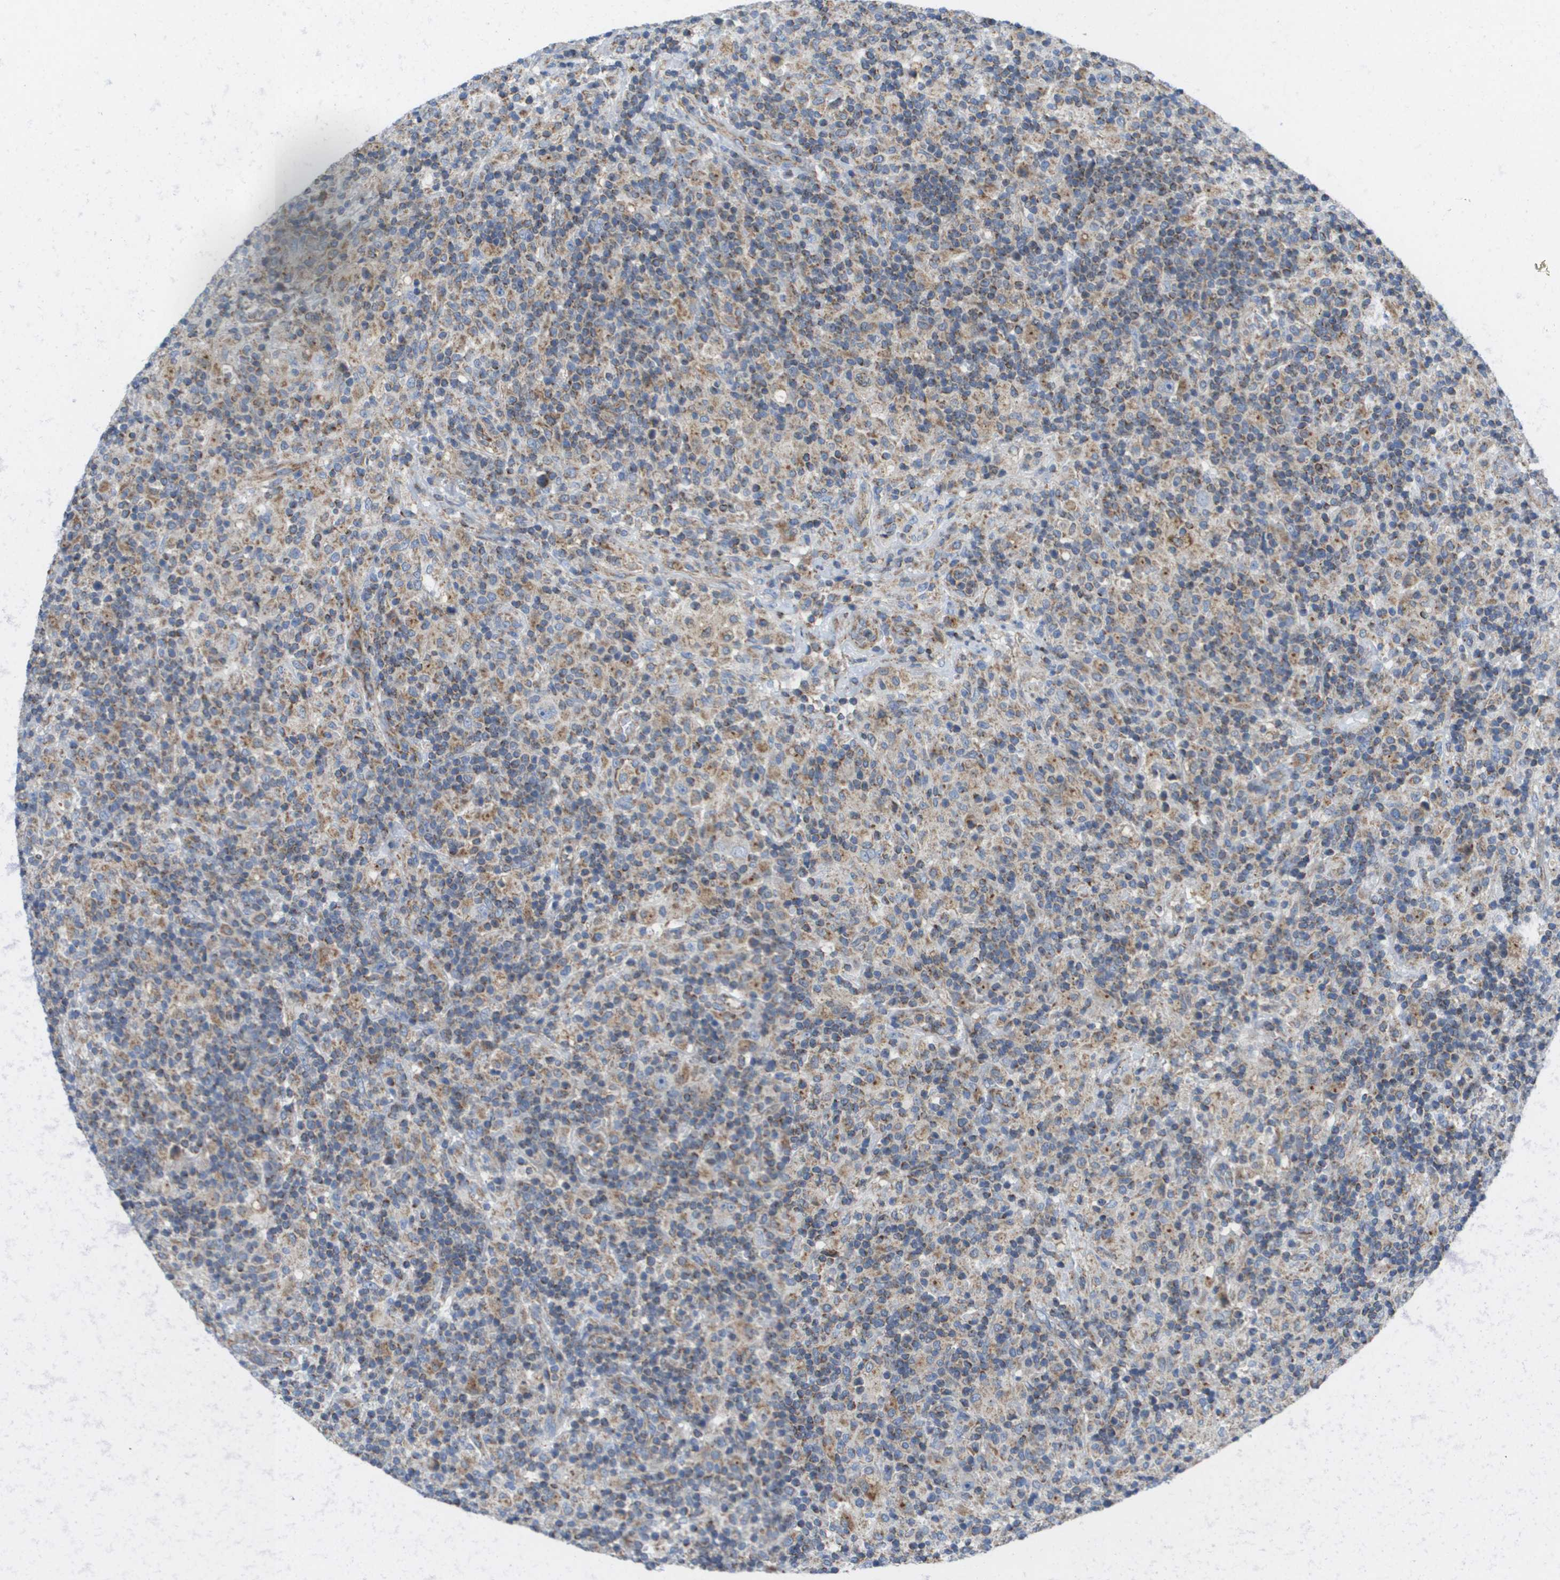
{"staining": {"intensity": "moderate", "quantity": "<25%", "location": "cytoplasmic/membranous"}, "tissue": "lymphoma", "cell_type": "Tumor cells", "image_type": "cancer", "snomed": [{"axis": "morphology", "description": "Hodgkin's disease, NOS"}, {"axis": "topography", "description": "Lymph node"}], "caption": "Brown immunohistochemical staining in lymphoma reveals moderate cytoplasmic/membranous expression in about <25% of tumor cells. The staining was performed using DAB (3,3'-diaminobenzidine), with brown indicating positive protein expression. Nuclei are stained blue with hematoxylin.", "gene": "FIS1", "patient": {"sex": "male", "age": 70}}